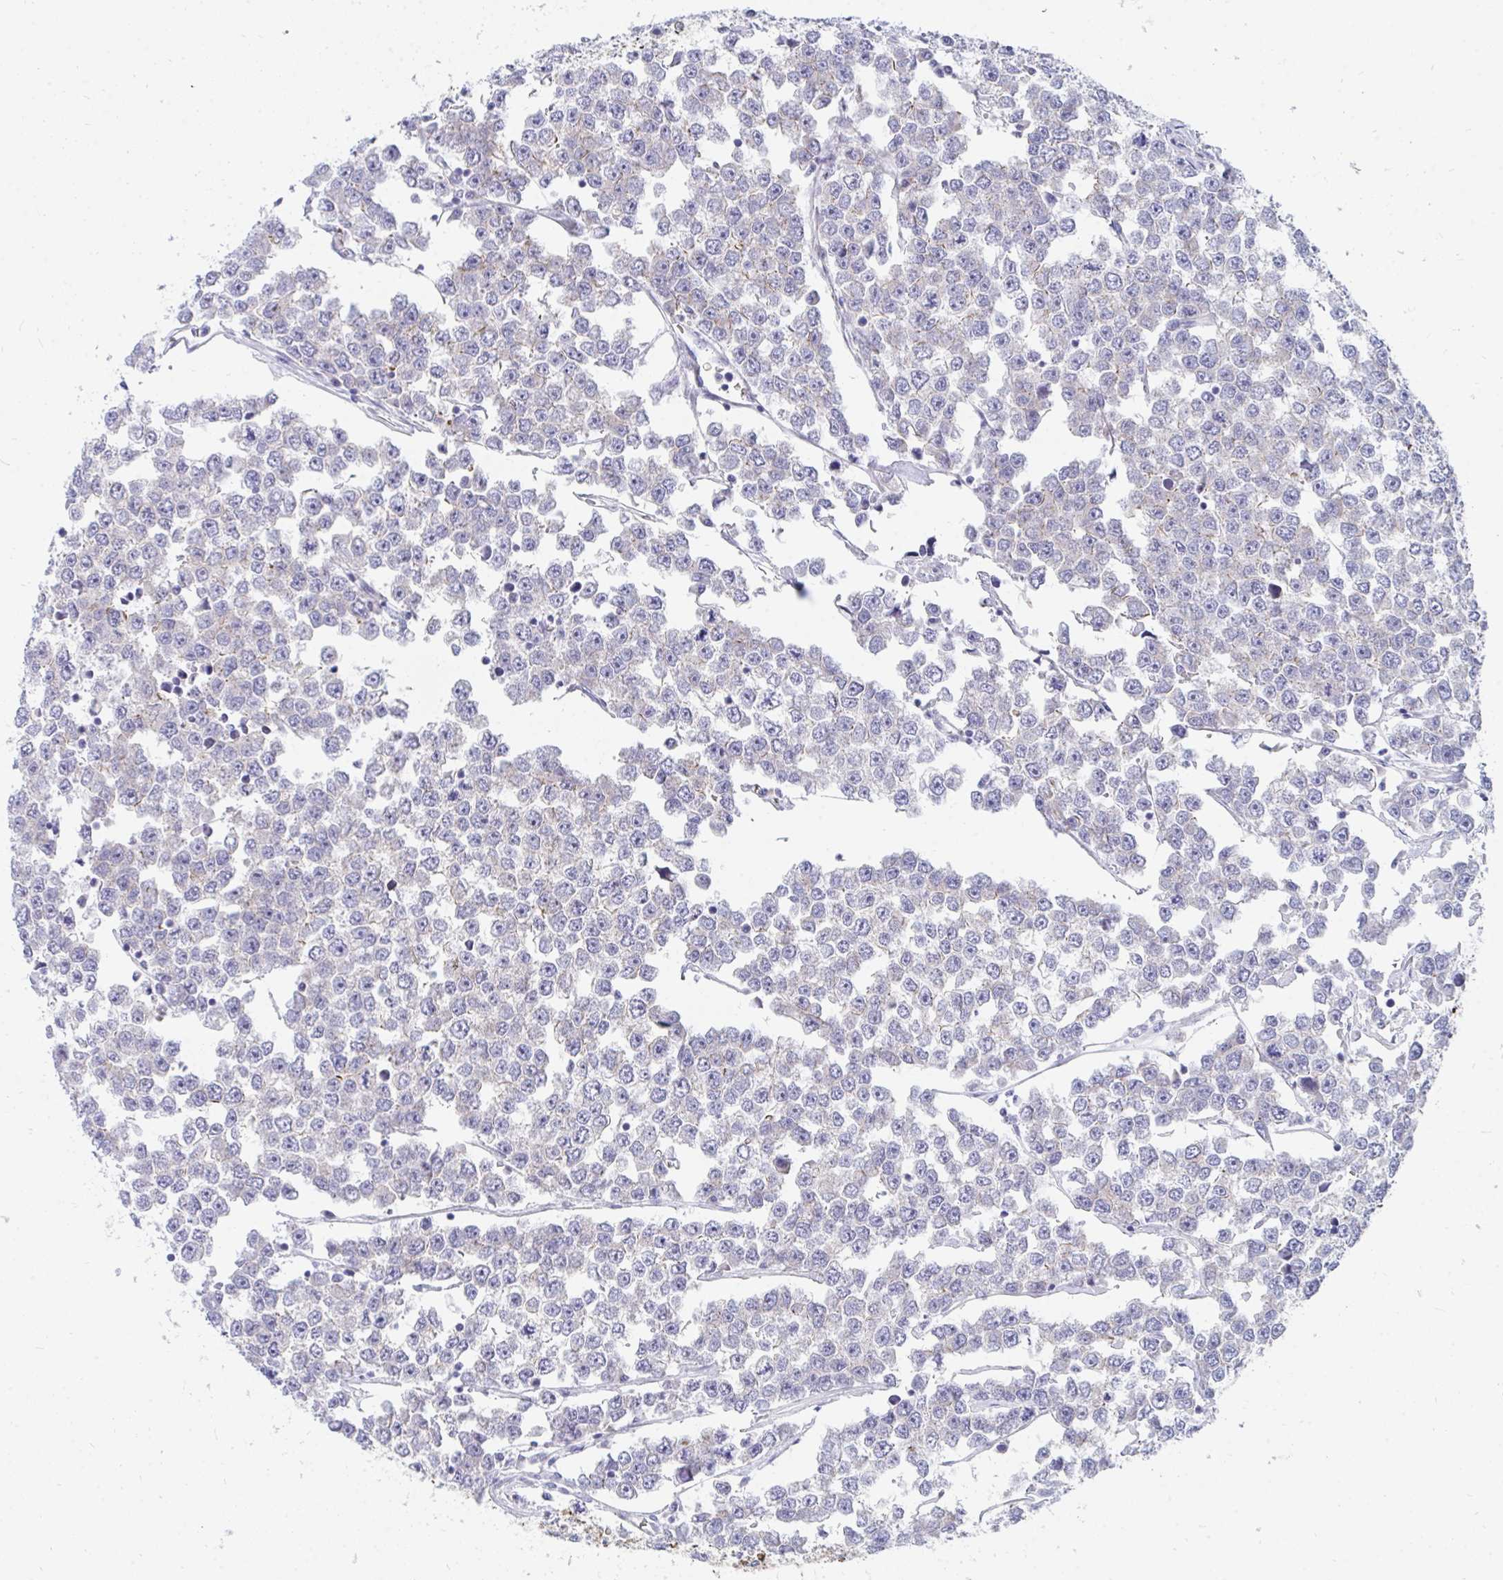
{"staining": {"intensity": "negative", "quantity": "none", "location": "none"}, "tissue": "testis cancer", "cell_type": "Tumor cells", "image_type": "cancer", "snomed": [{"axis": "morphology", "description": "Seminoma, NOS"}, {"axis": "morphology", "description": "Carcinoma, Embryonal, NOS"}, {"axis": "topography", "description": "Testis"}], "caption": "The immunohistochemistry (IHC) photomicrograph has no significant positivity in tumor cells of testis cancer tissue.", "gene": "MROH2B", "patient": {"sex": "male", "age": 52}}